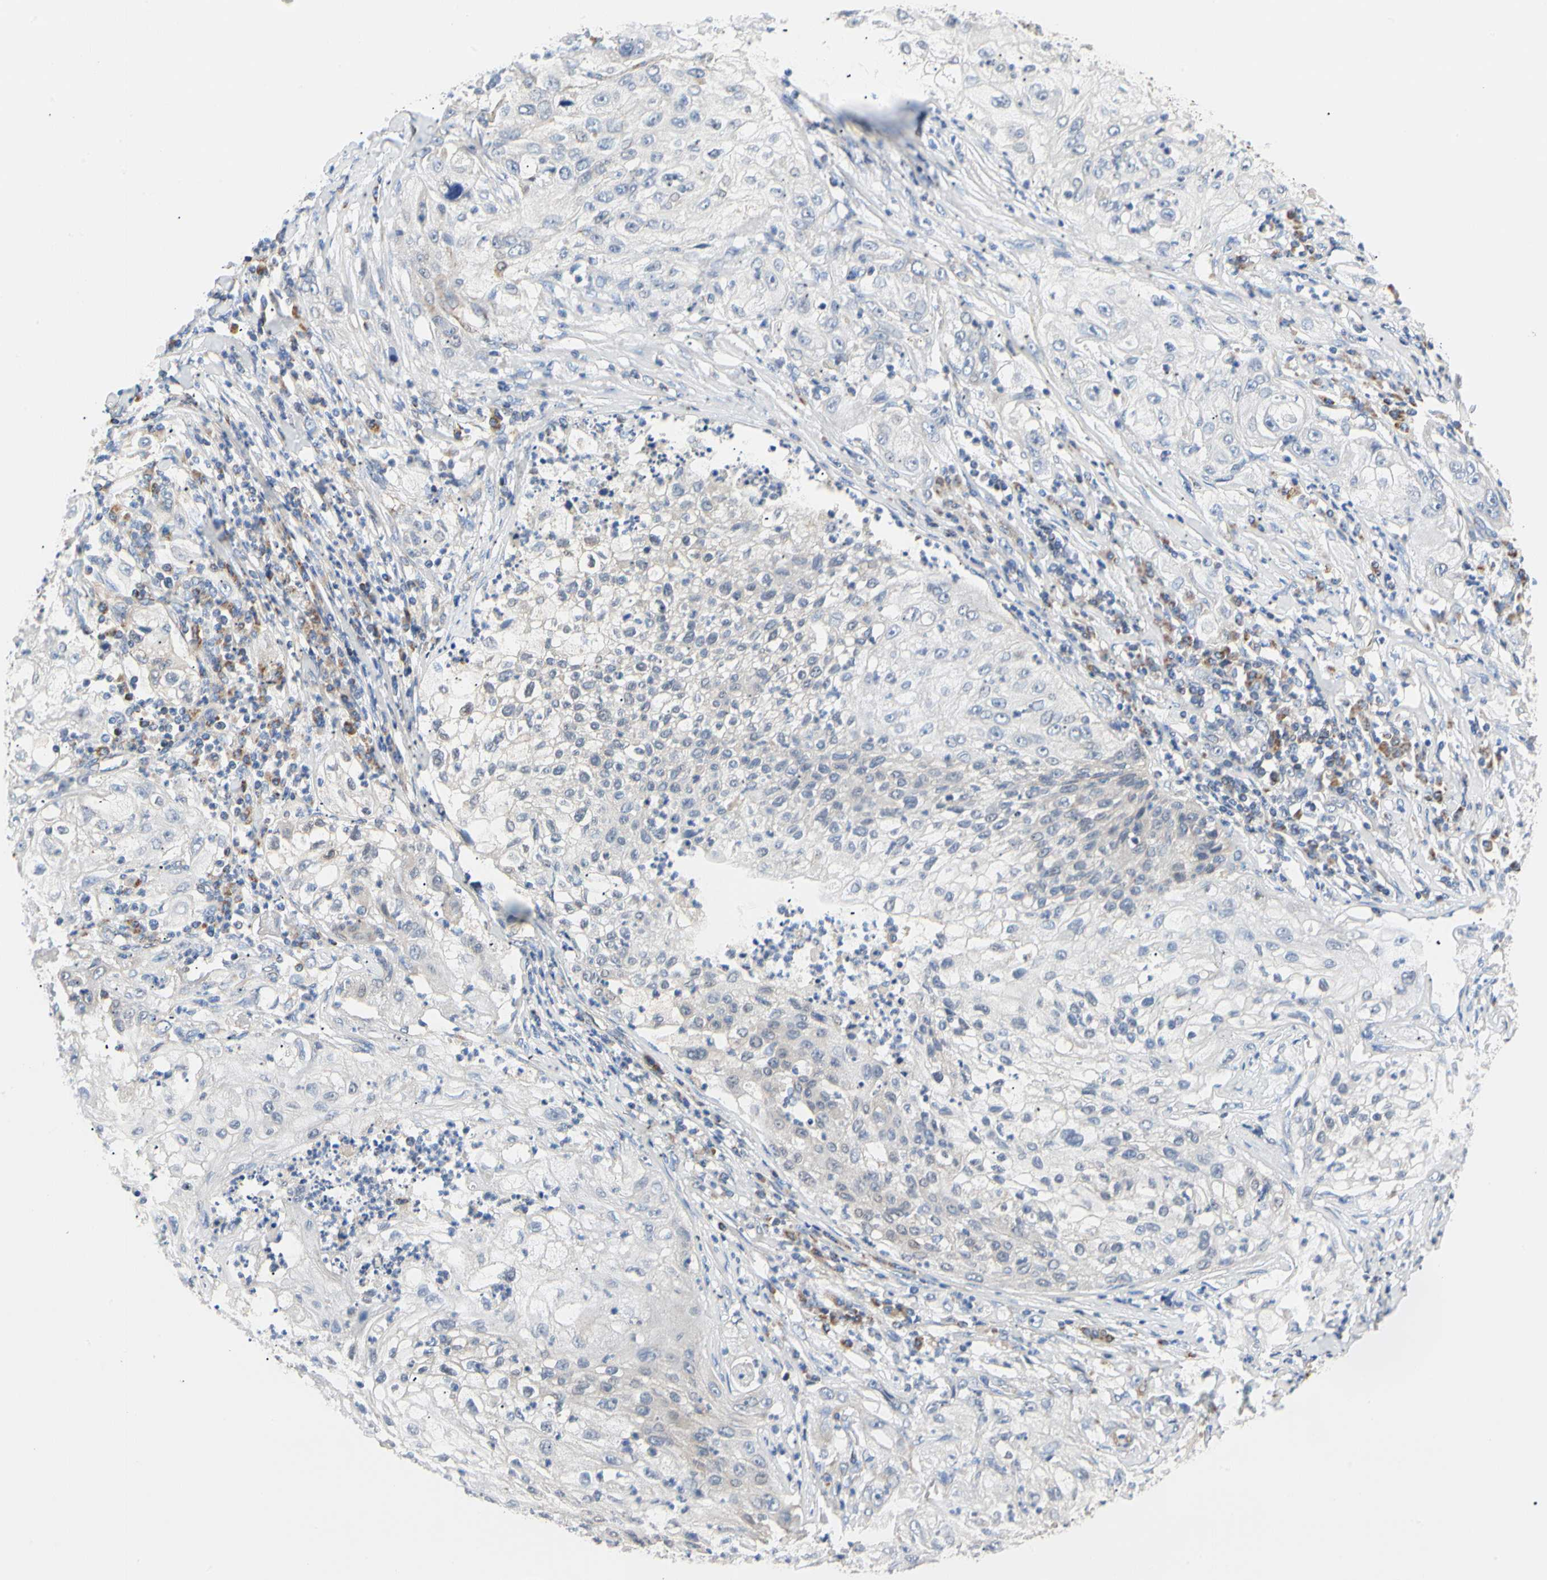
{"staining": {"intensity": "negative", "quantity": "none", "location": "none"}, "tissue": "lung cancer", "cell_type": "Tumor cells", "image_type": "cancer", "snomed": [{"axis": "morphology", "description": "Inflammation, NOS"}, {"axis": "morphology", "description": "Squamous cell carcinoma, NOS"}, {"axis": "topography", "description": "Lymph node"}, {"axis": "topography", "description": "Soft tissue"}, {"axis": "topography", "description": "Lung"}], "caption": "Human squamous cell carcinoma (lung) stained for a protein using immunohistochemistry demonstrates no expression in tumor cells.", "gene": "ACAT1", "patient": {"sex": "male", "age": 66}}